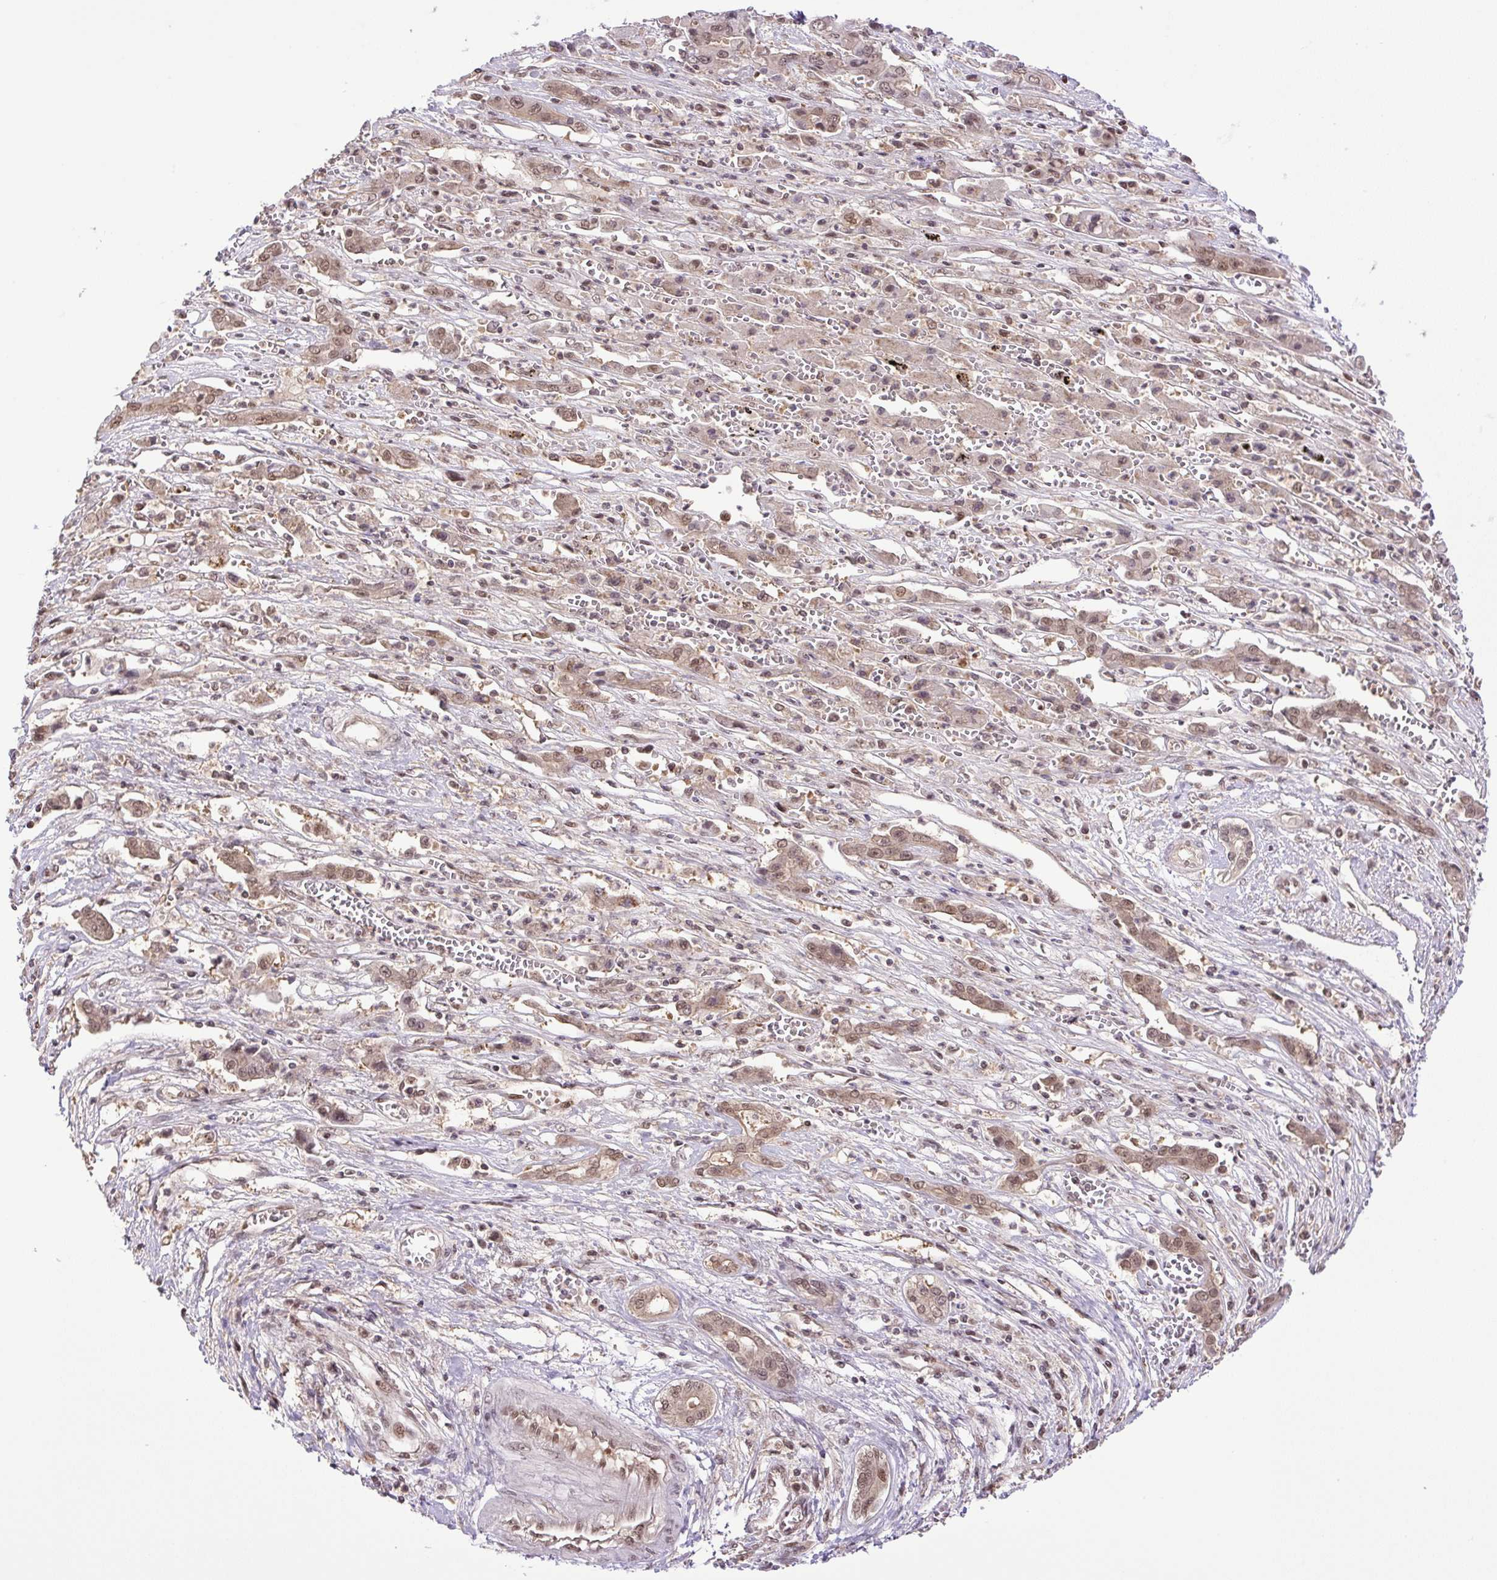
{"staining": {"intensity": "moderate", "quantity": ">75%", "location": "nuclear"}, "tissue": "liver cancer", "cell_type": "Tumor cells", "image_type": "cancer", "snomed": [{"axis": "morphology", "description": "Cholangiocarcinoma"}, {"axis": "topography", "description": "Liver"}], "caption": "A brown stain highlights moderate nuclear staining of a protein in human liver cancer (cholangiocarcinoma) tumor cells. Immunohistochemistry (ihc) stains the protein of interest in brown and the nuclei are stained blue.", "gene": "SGTA", "patient": {"sex": "male", "age": 67}}